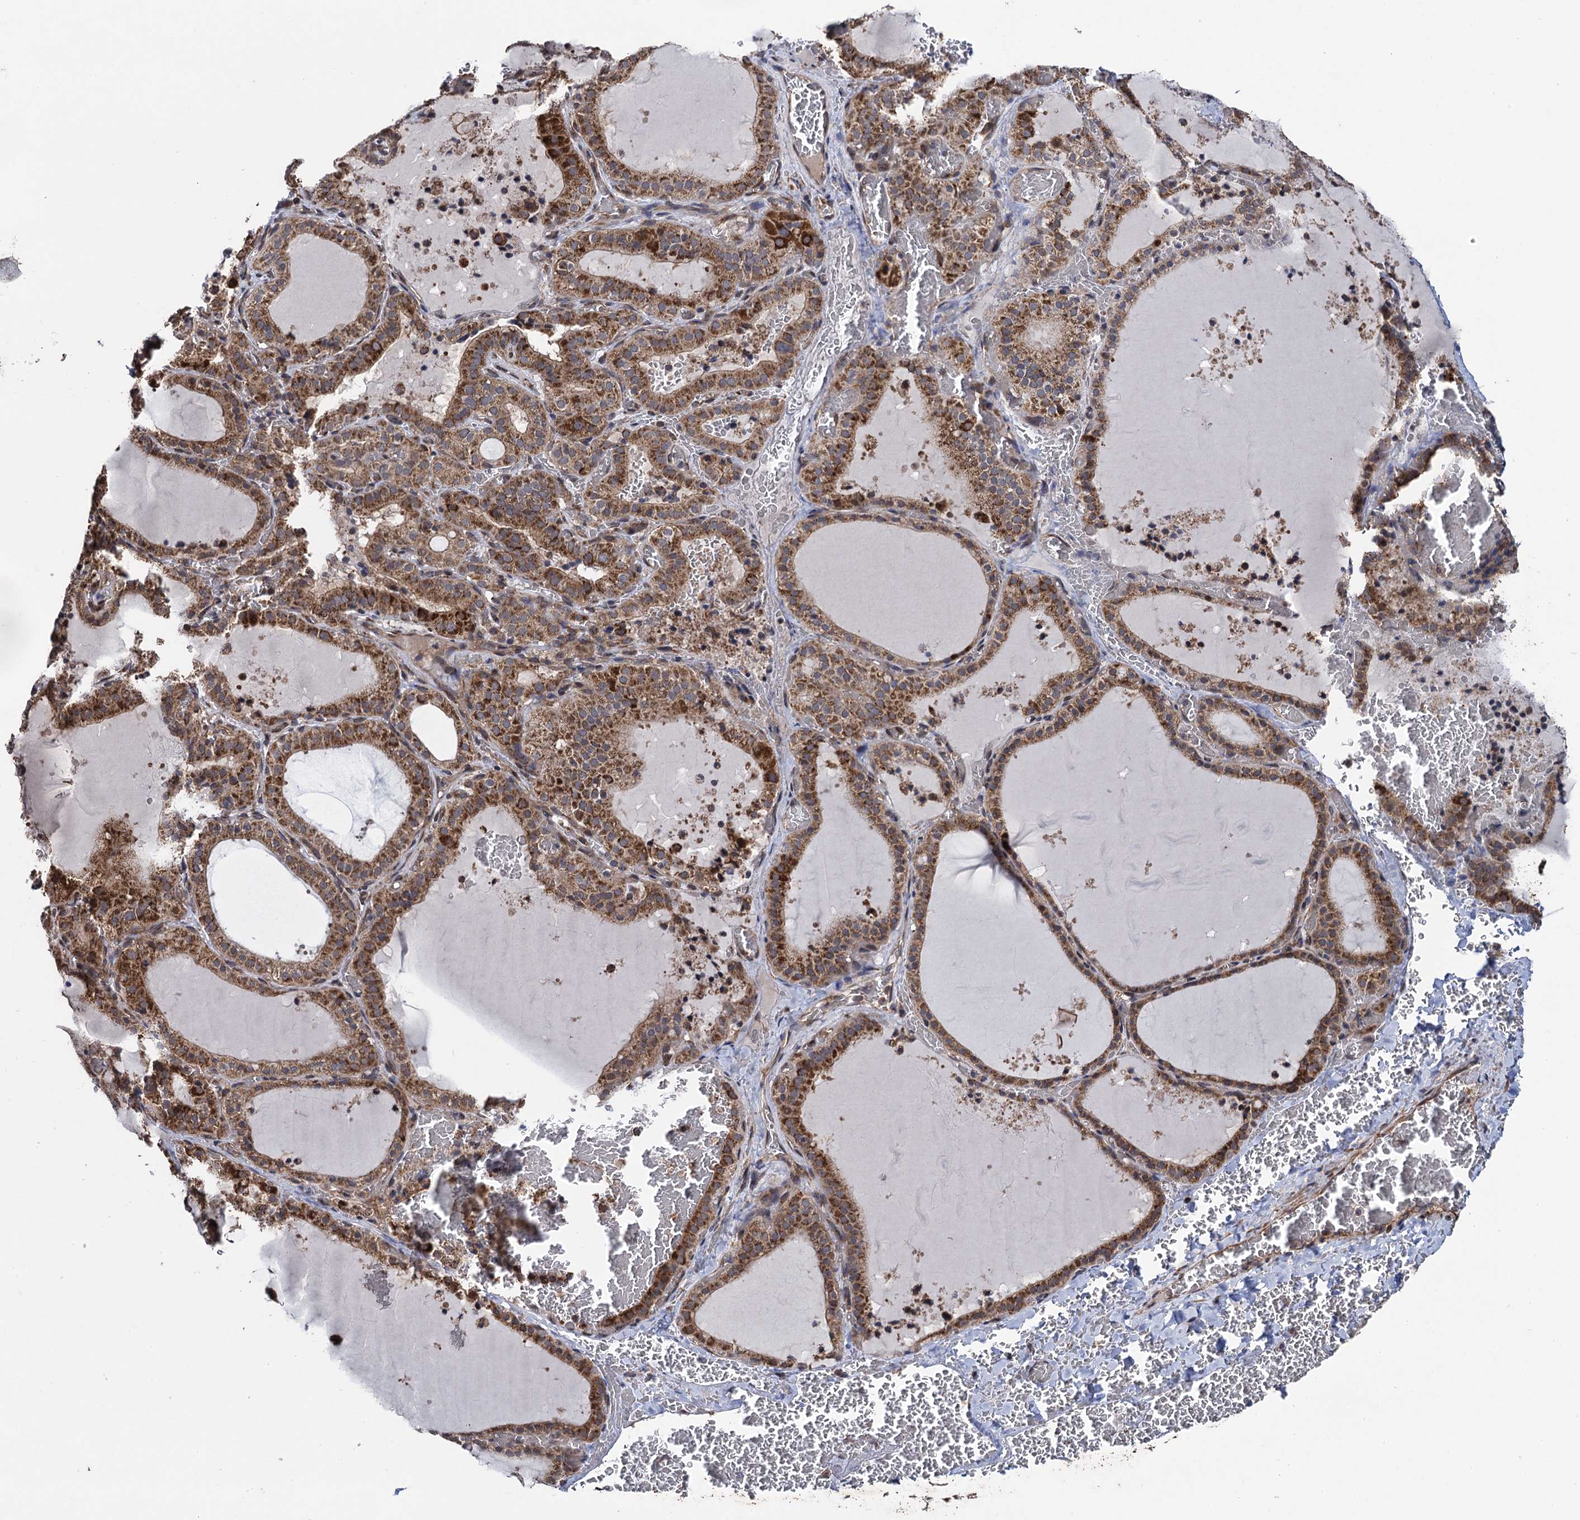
{"staining": {"intensity": "moderate", "quantity": ">75%", "location": "cytoplasmic/membranous"}, "tissue": "thyroid gland", "cell_type": "Glandular cells", "image_type": "normal", "snomed": [{"axis": "morphology", "description": "Normal tissue, NOS"}, {"axis": "topography", "description": "Thyroid gland"}], "caption": "High-magnification brightfield microscopy of benign thyroid gland stained with DAB (3,3'-diaminobenzidine) (brown) and counterstained with hematoxylin (blue). glandular cells exhibit moderate cytoplasmic/membranous expression is present in about>75% of cells.", "gene": "HAUS1", "patient": {"sex": "female", "age": 39}}